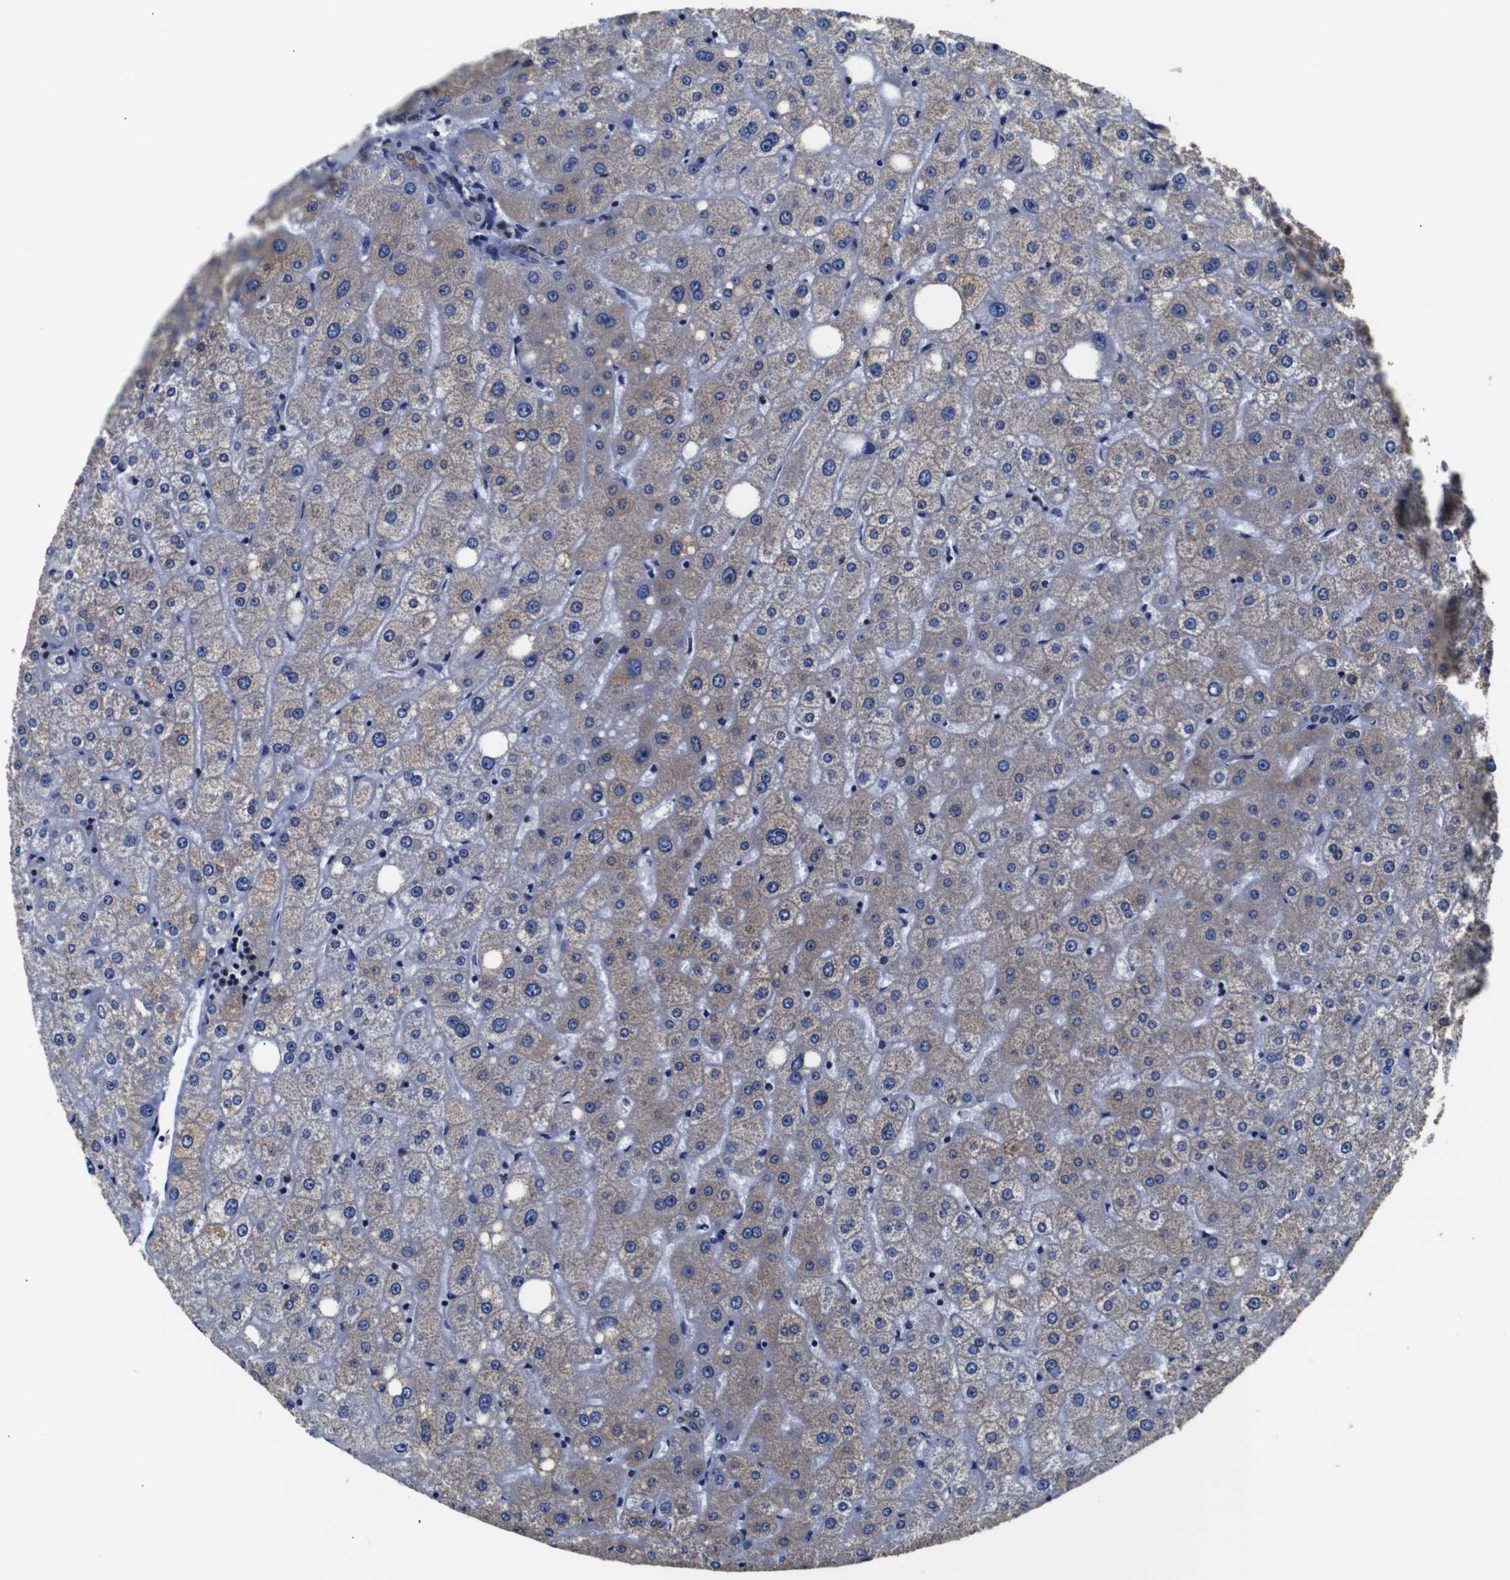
{"staining": {"intensity": "negative", "quantity": "none", "location": "none"}, "tissue": "liver", "cell_type": "Cholangiocytes", "image_type": "normal", "snomed": [{"axis": "morphology", "description": "Normal tissue, NOS"}, {"axis": "topography", "description": "Liver"}], "caption": "Human liver stained for a protein using immunohistochemistry shows no expression in cholangiocytes.", "gene": "PPIB", "patient": {"sex": "male", "age": 73}}